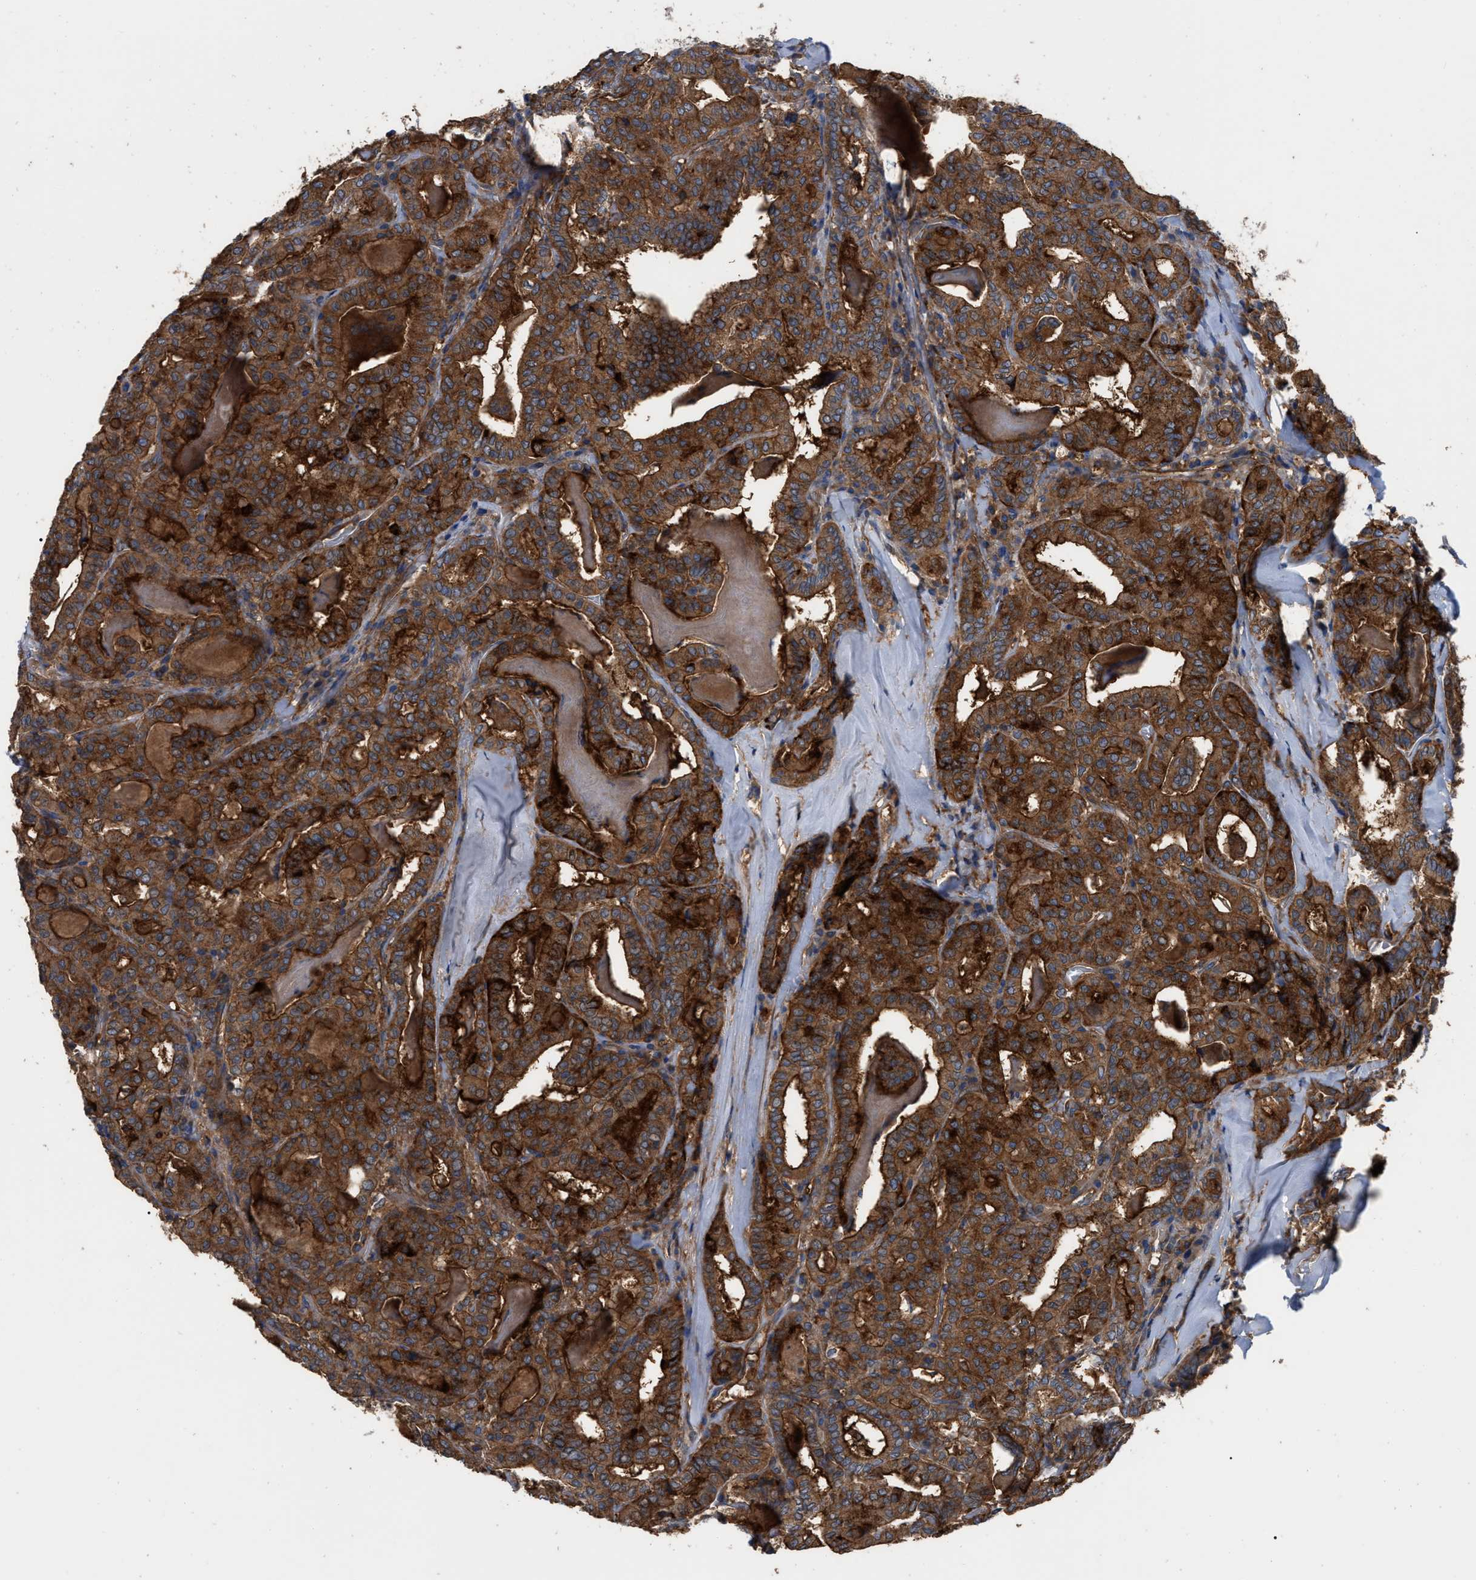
{"staining": {"intensity": "strong", "quantity": ">75%", "location": "cytoplasmic/membranous"}, "tissue": "thyroid cancer", "cell_type": "Tumor cells", "image_type": "cancer", "snomed": [{"axis": "morphology", "description": "Papillary adenocarcinoma, NOS"}, {"axis": "topography", "description": "Thyroid gland"}], "caption": "Immunohistochemistry micrograph of human thyroid papillary adenocarcinoma stained for a protein (brown), which reveals high levels of strong cytoplasmic/membranous expression in approximately >75% of tumor cells.", "gene": "RABEP1", "patient": {"sex": "female", "age": 42}}